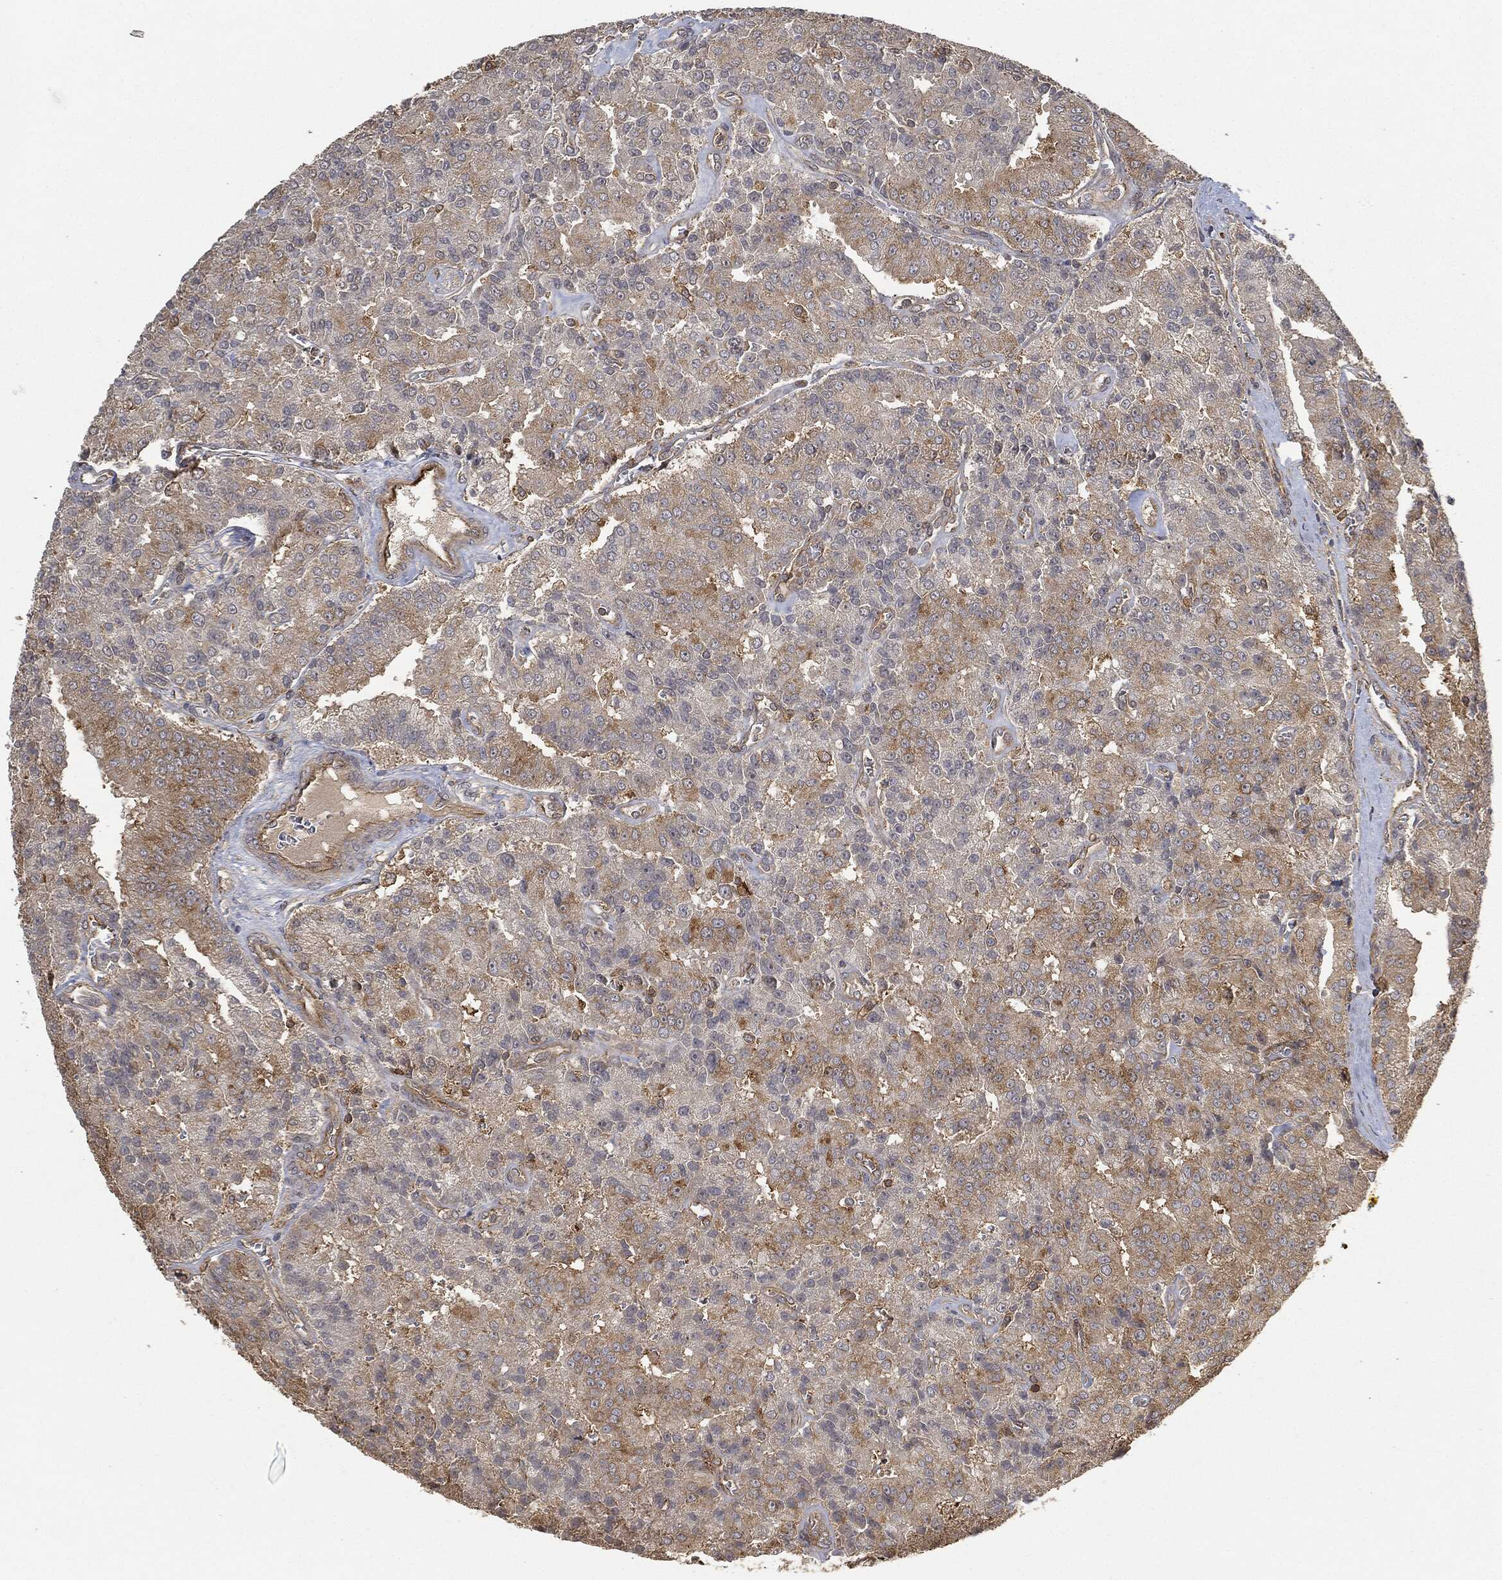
{"staining": {"intensity": "moderate", "quantity": "<25%", "location": "cytoplasmic/membranous"}, "tissue": "prostate cancer", "cell_type": "Tumor cells", "image_type": "cancer", "snomed": [{"axis": "morphology", "description": "Adenocarcinoma, NOS"}, {"axis": "topography", "description": "Prostate and seminal vesicle, NOS"}, {"axis": "topography", "description": "Prostate"}], "caption": "IHC photomicrograph of human prostate cancer (adenocarcinoma) stained for a protein (brown), which reveals low levels of moderate cytoplasmic/membranous positivity in about <25% of tumor cells.", "gene": "TPT1", "patient": {"sex": "male", "age": 67}}